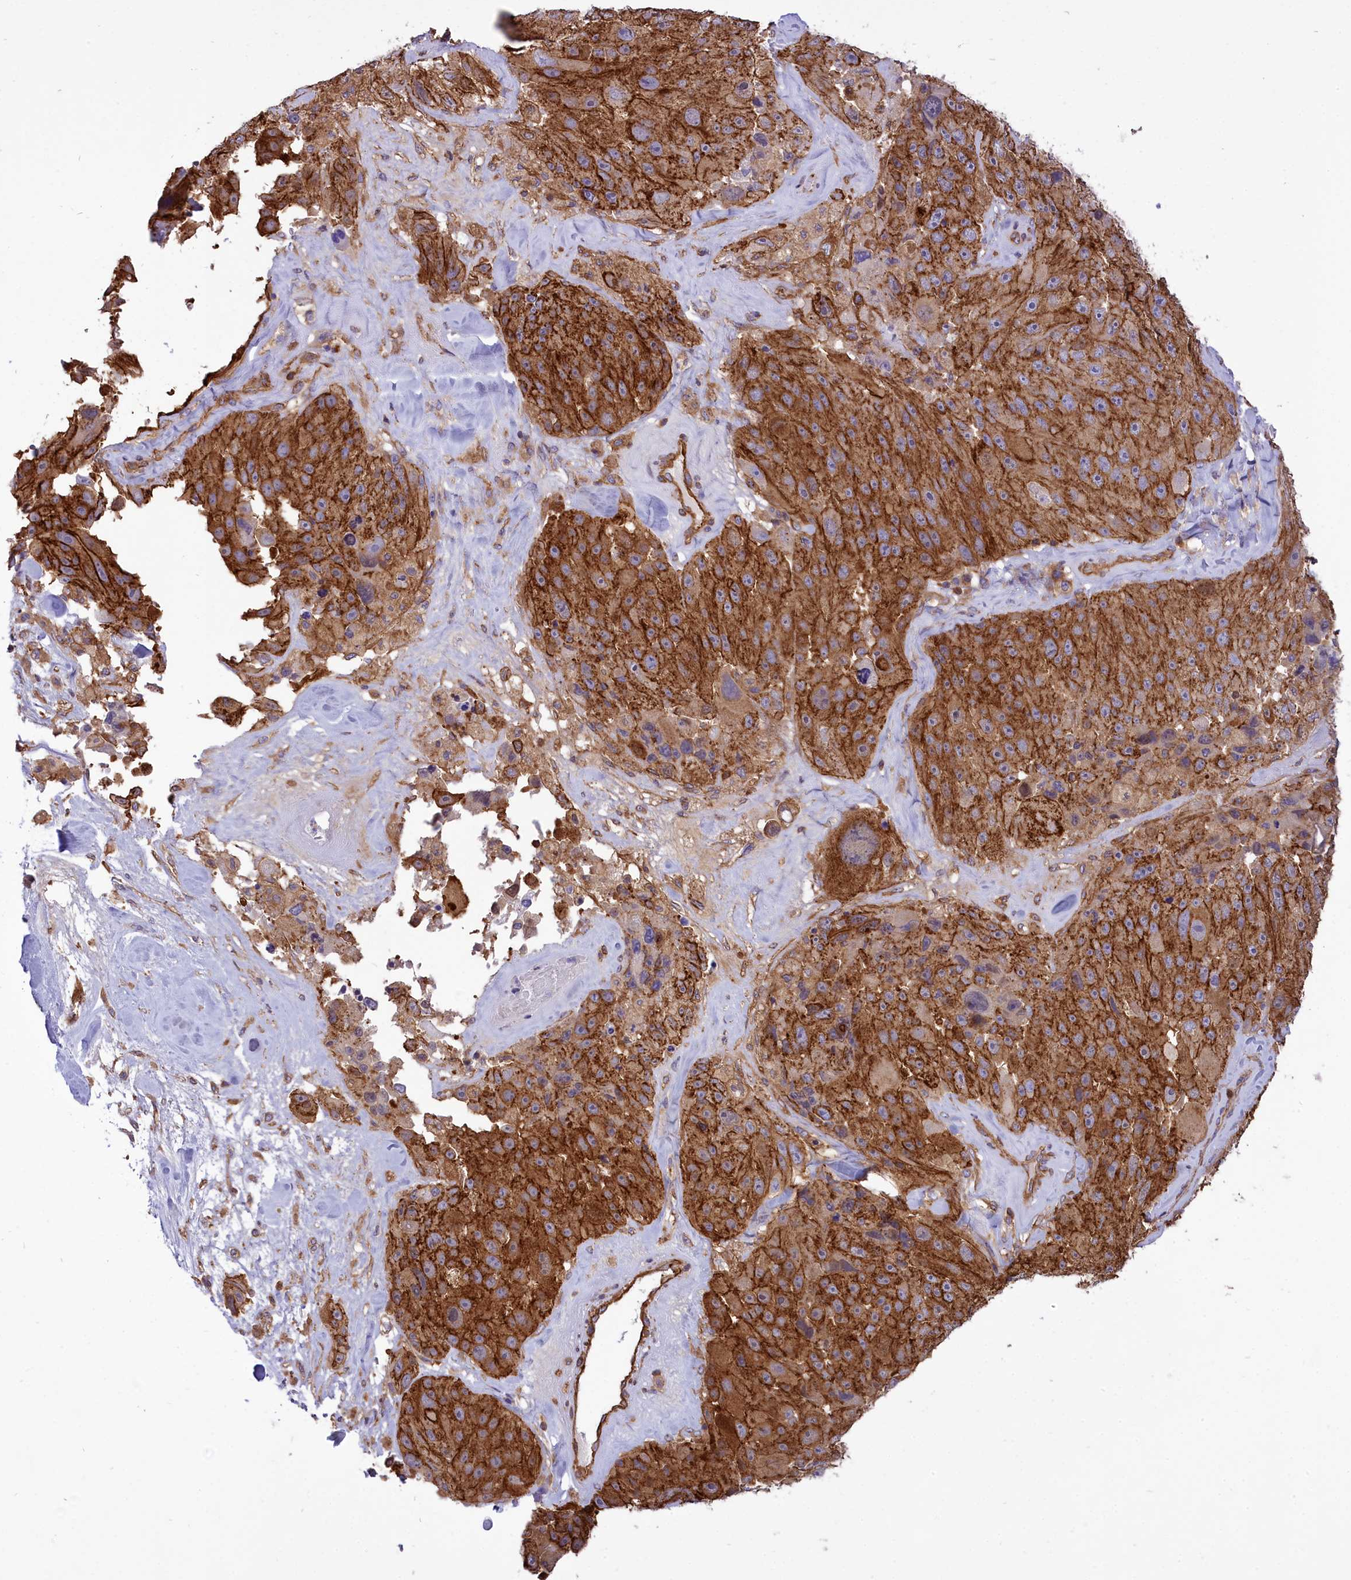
{"staining": {"intensity": "strong", "quantity": ">75%", "location": "cytoplasmic/membranous"}, "tissue": "melanoma", "cell_type": "Tumor cells", "image_type": "cancer", "snomed": [{"axis": "morphology", "description": "Malignant melanoma, Metastatic site"}, {"axis": "topography", "description": "Lymph node"}], "caption": "A high-resolution image shows immunohistochemistry (IHC) staining of melanoma, which shows strong cytoplasmic/membranous positivity in about >75% of tumor cells.", "gene": "SEPTIN9", "patient": {"sex": "male", "age": 62}}